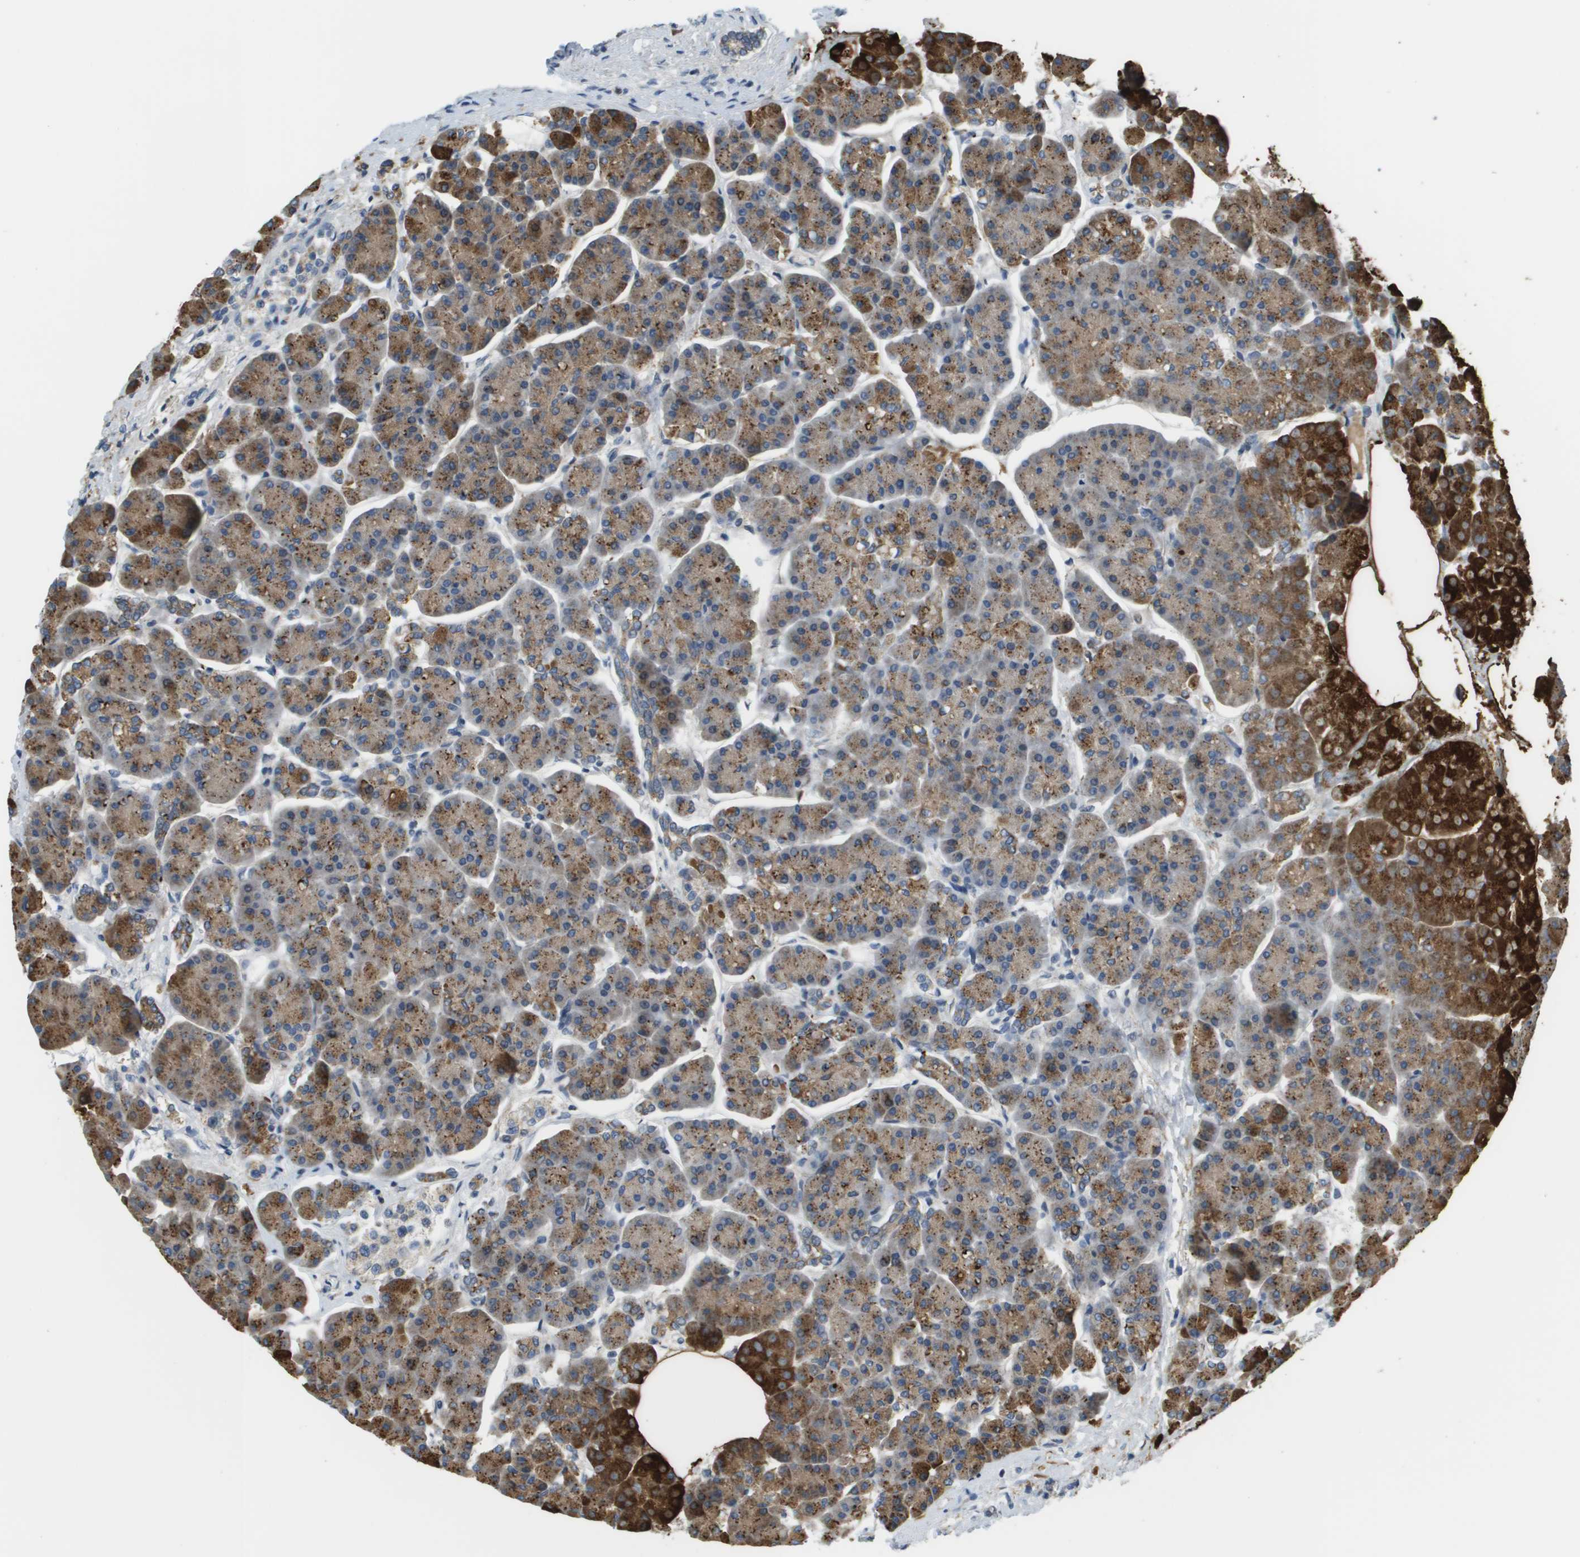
{"staining": {"intensity": "strong", "quantity": ">75%", "location": "cytoplasmic/membranous"}, "tissue": "pancreas", "cell_type": "Exocrine glandular cells", "image_type": "normal", "snomed": [{"axis": "morphology", "description": "Normal tissue, NOS"}, {"axis": "topography", "description": "Pancreas"}], "caption": "An image of pancreas stained for a protein reveals strong cytoplasmic/membranous brown staining in exocrine glandular cells.", "gene": "KRT23", "patient": {"sex": "female", "age": 70}}